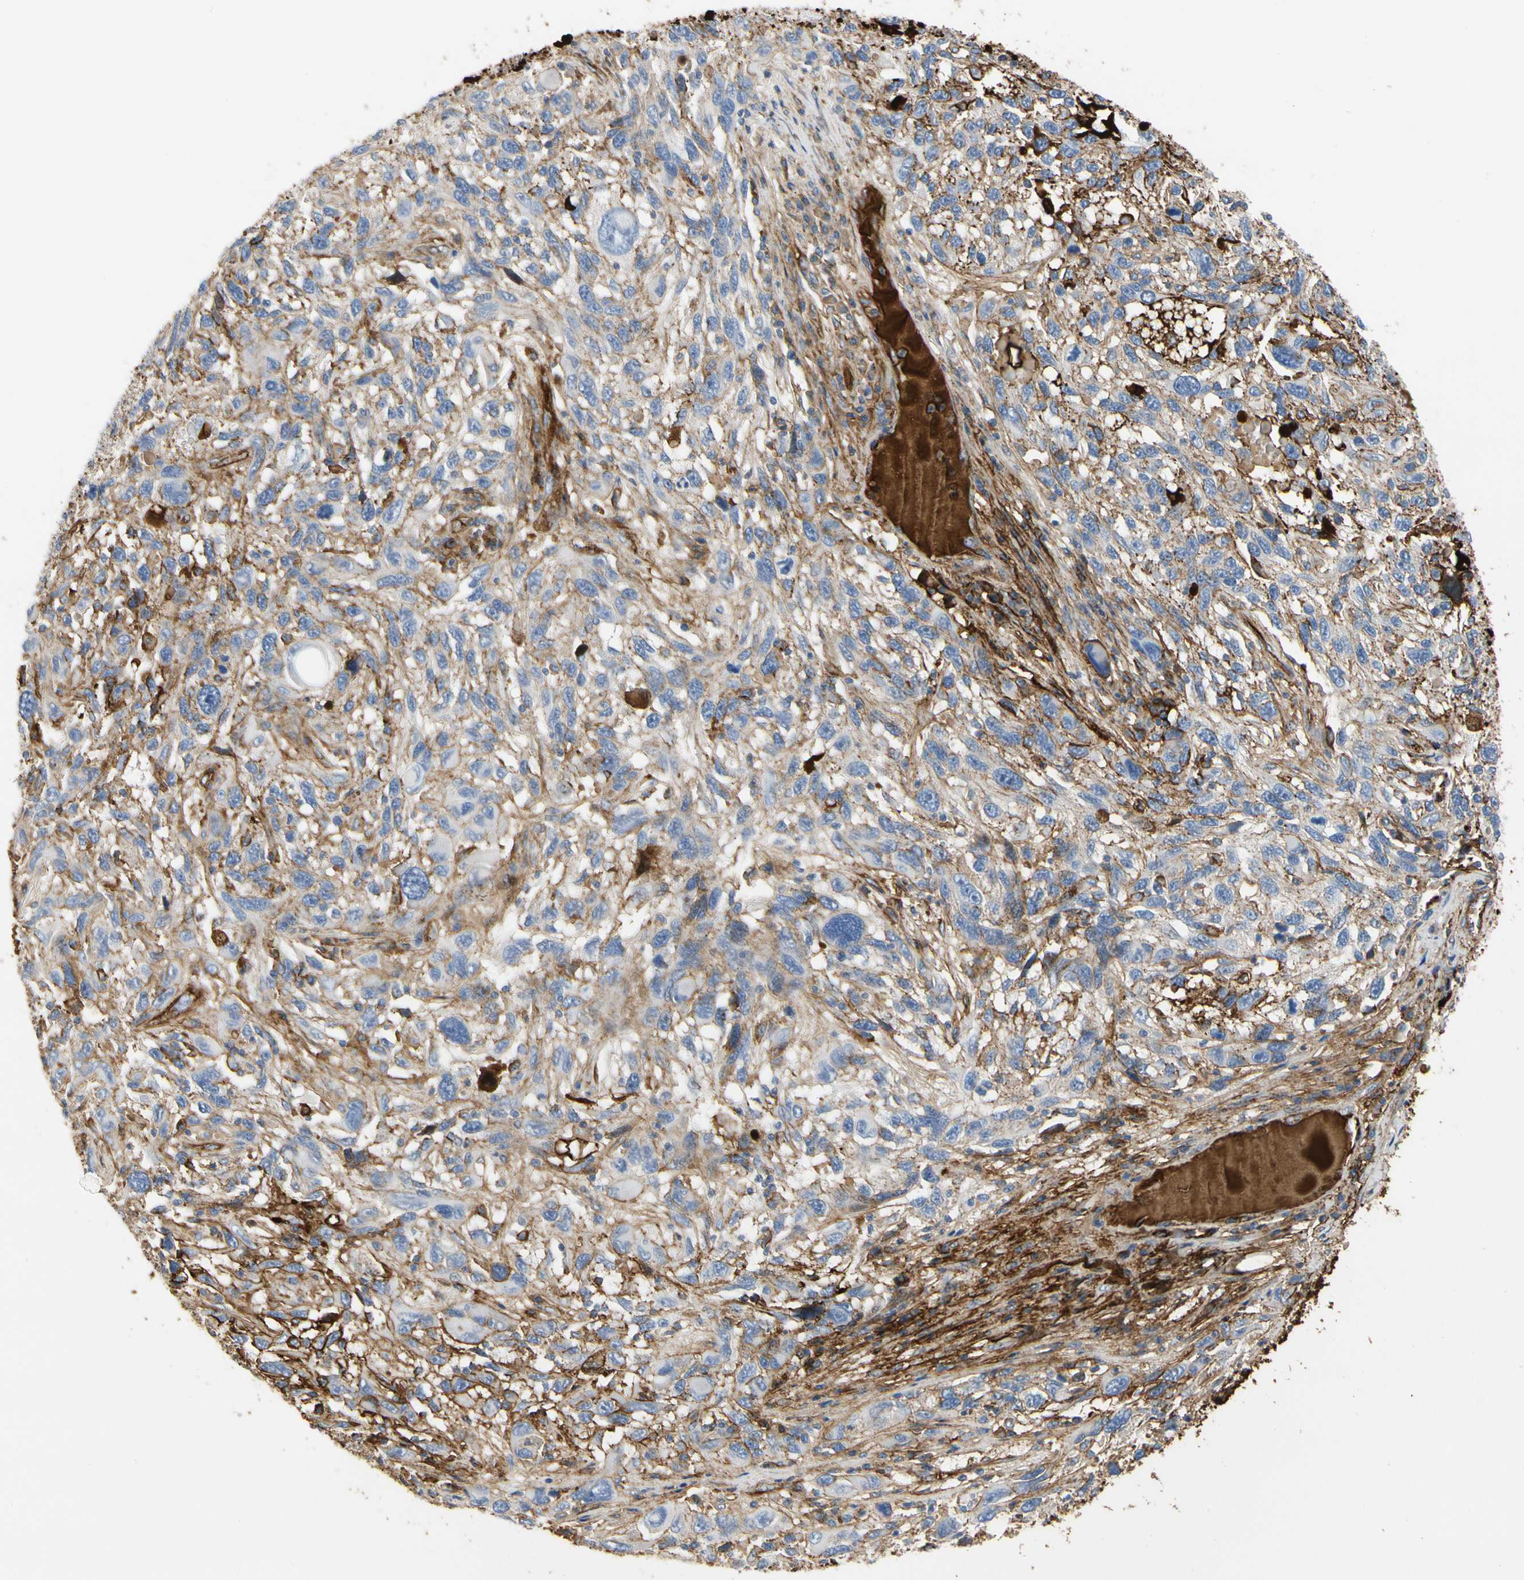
{"staining": {"intensity": "weak", "quantity": ">75%", "location": "cytoplasmic/membranous"}, "tissue": "melanoma", "cell_type": "Tumor cells", "image_type": "cancer", "snomed": [{"axis": "morphology", "description": "Malignant melanoma, NOS"}, {"axis": "topography", "description": "Skin"}], "caption": "Protein expression analysis of human melanoma reveals weak cytoplasmic/membranous expression in about >75% of tumor cells.", "gene": "FGB", "patient": {"sex": "male", "age": 53}}